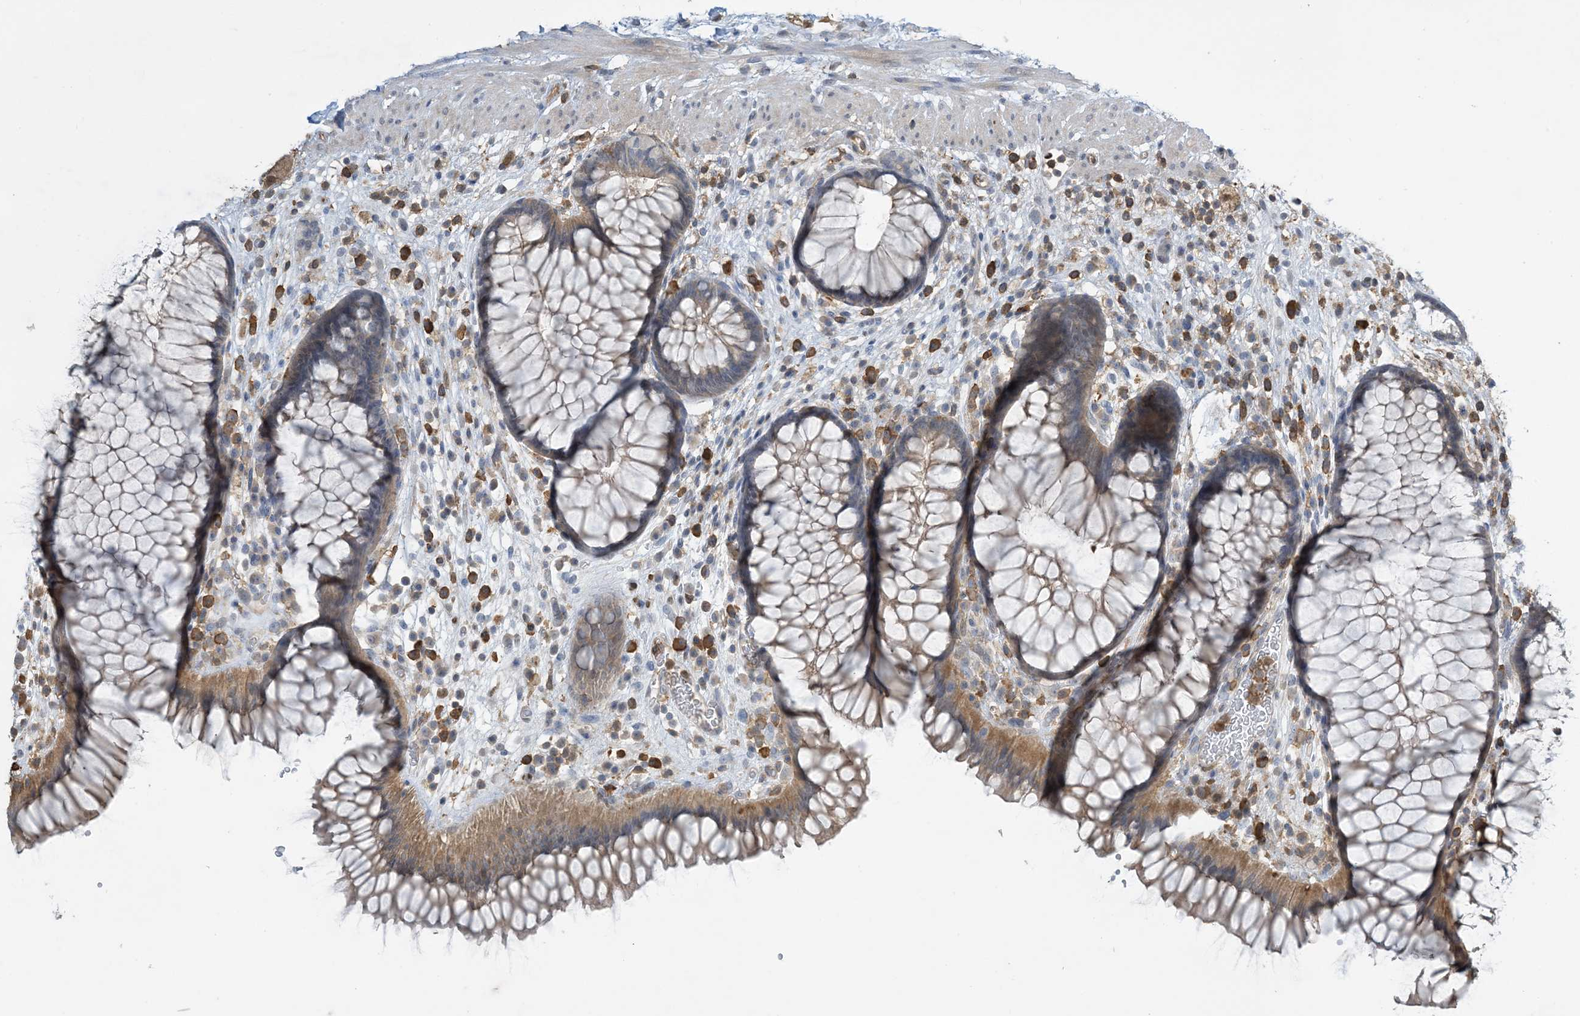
{"staining": {"intensity": "moderate", "quantity": "<25%", "location": "cytoplasmic/membranous"}, "tissue": "rectum", "cell_type": "Glandular cells", "image_type": "normal", "snomed": [{"axis": "morphology", "description": "Normal tissue, NOS"}, {"axis": "topography", "description": "Rectum"}], "caption": "Immunohistochemical staining of unremarkable human rectum displays moderate cytoplasmic/membranous protein expression in about <25% of glandular cells.", "gene": "TMSB4X", "patient": {"sex": "male", "age": 51}}